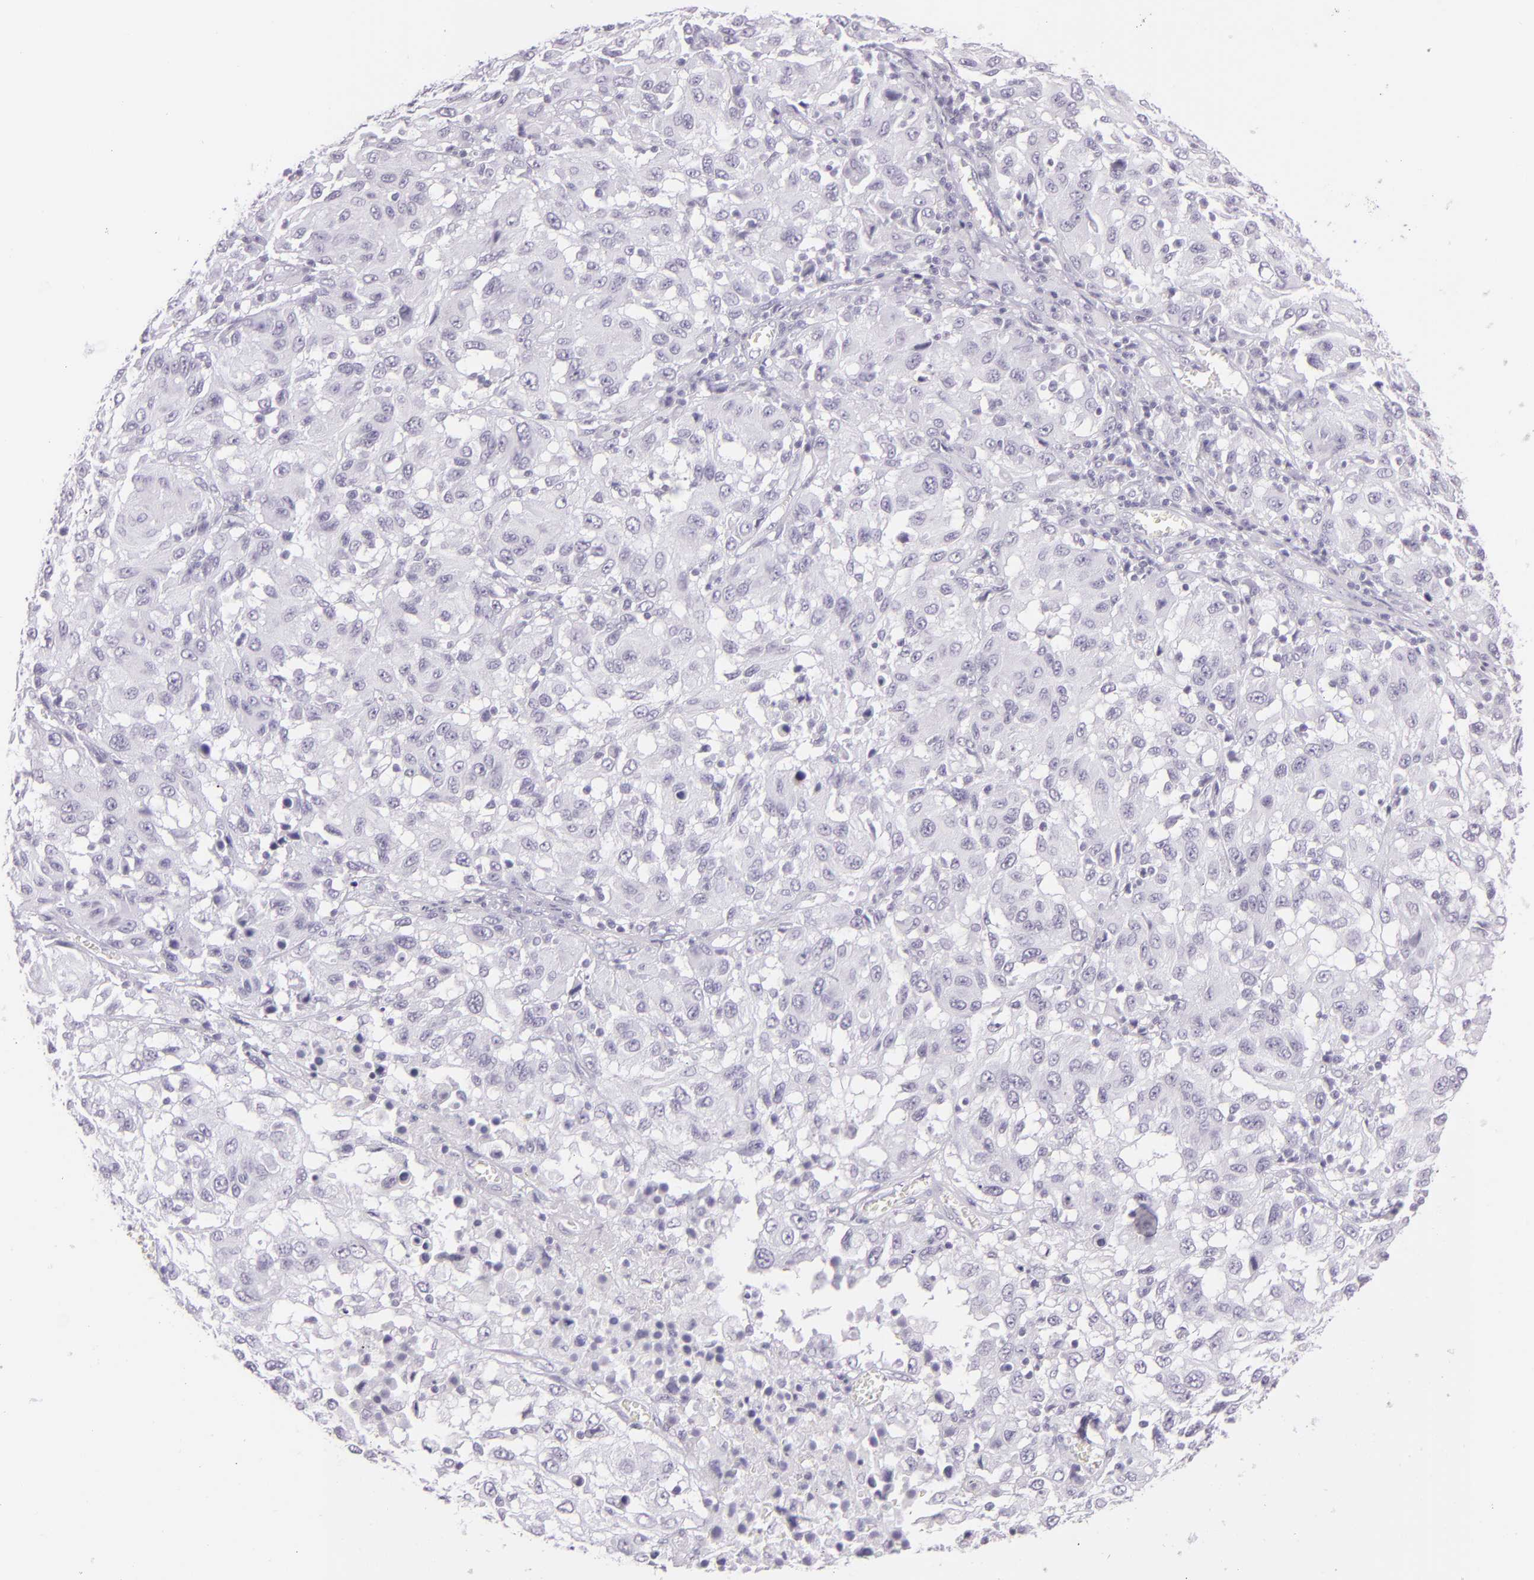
{"staining": {"intensity": "negative", "quantity": "none", "location": "none"}, "tissue": "melanoma", "cell_type": "Tumor cells", "image_type": "cancer", "snomed": [{"axis": "morphology", "description": "Malignant melanoma, NOS"}, {"axis": "topography", "description": "Skin"}], "caption": "This is a histopathology image of immunohistochemistry (IHC) staining of malignant melanoma, which shows no positivity in tumor cells.", "gene": "MUC6", "patient": {"sex": "female", "age": 77}}